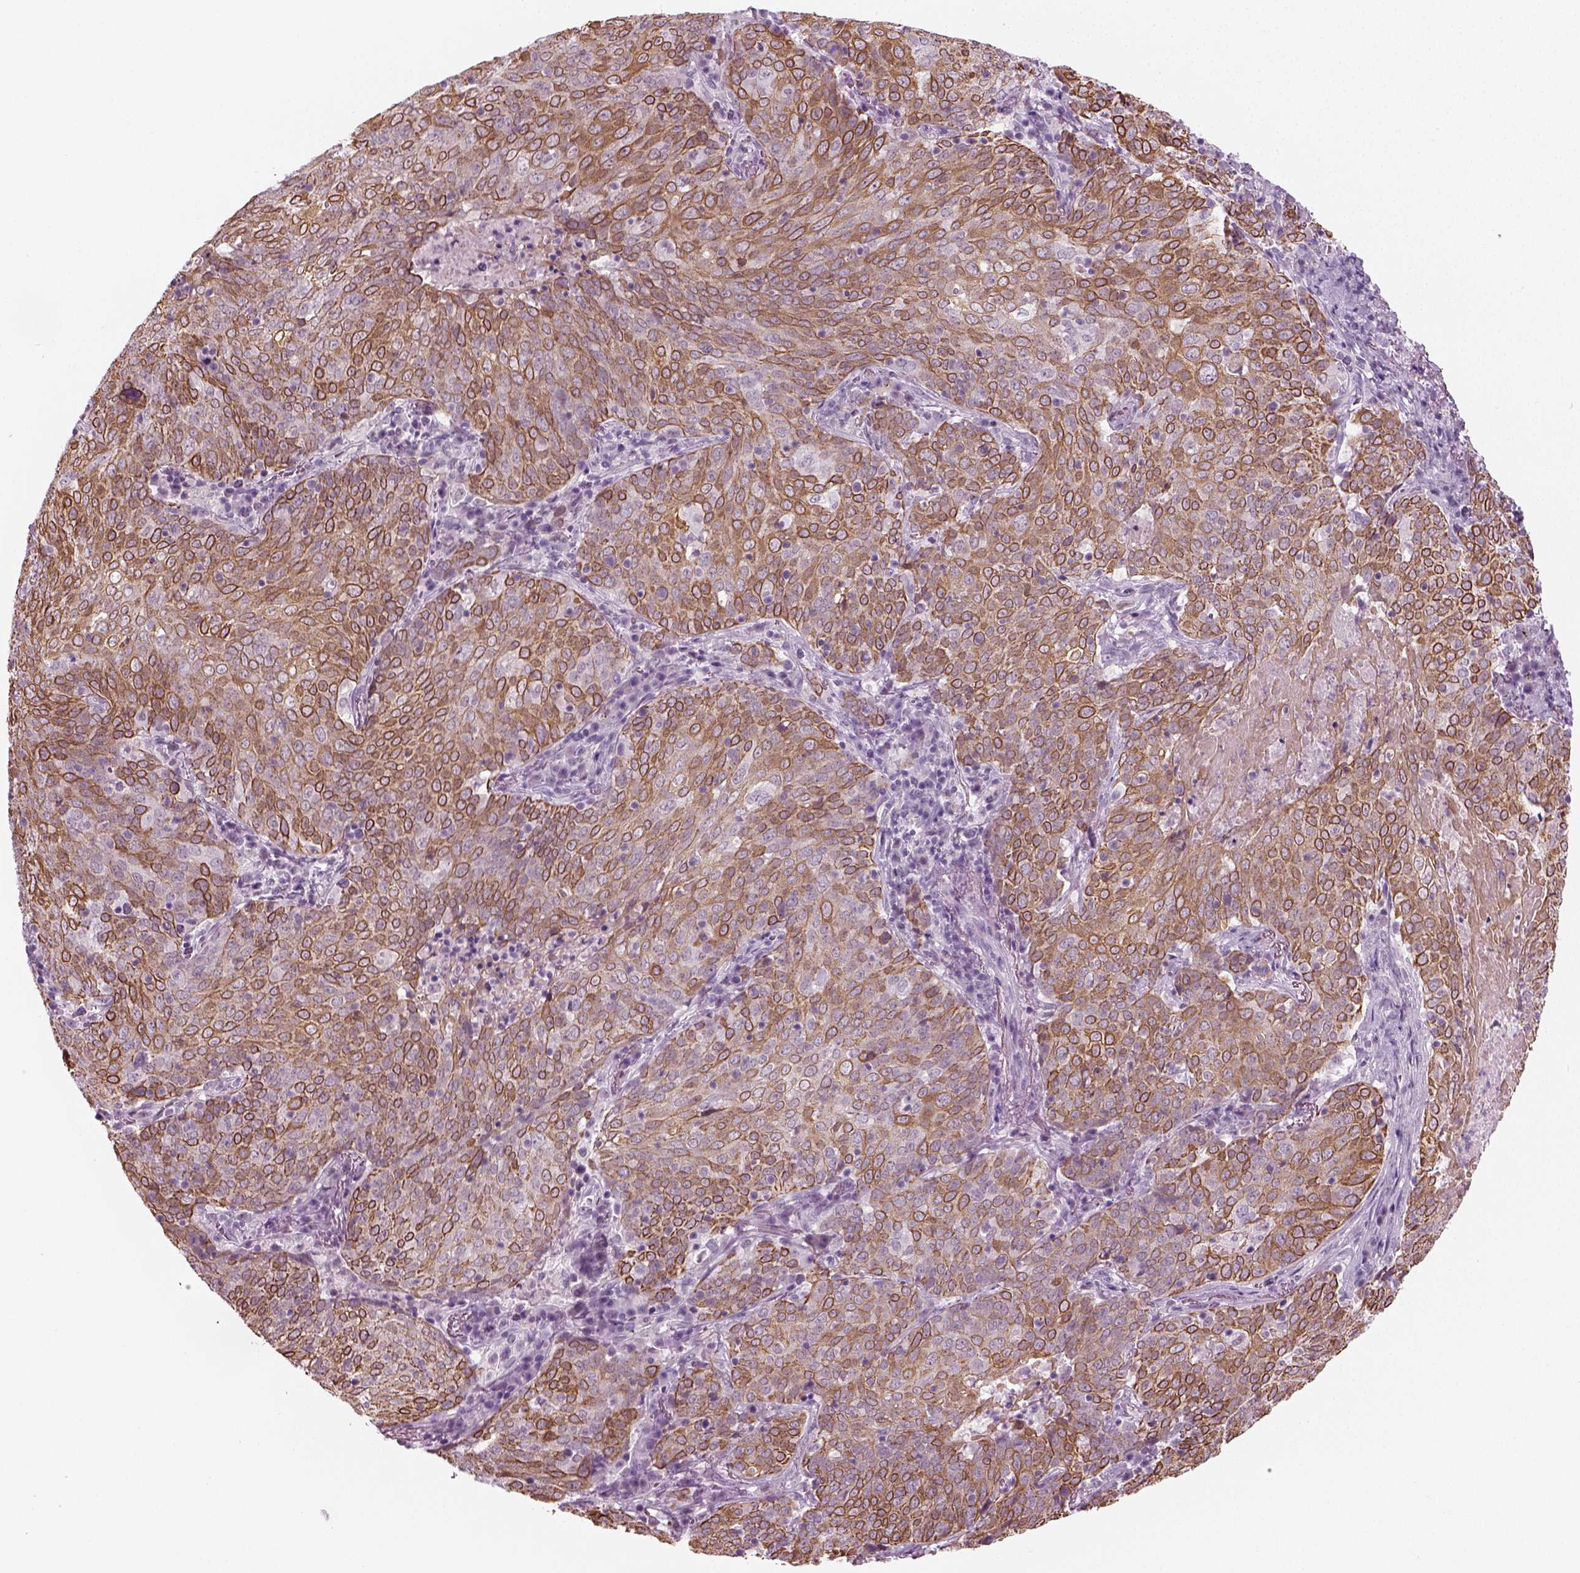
{"staining": {"intensity": "moderate", "quantity": ">75%", "location": "cytoplasmic/membranous"}, "tissue": "lung cancer", "cell_type": "Tumor cells", "image_type": "cancer", "snomed": [{"axis": "morphology", "description": "Squamous cell carcinoma, NOS"}, {"axis": "topography", "description": "Lung"}], "caption": "There is medium levels of moderate cytoplasmic/membranous staining in tumor cells of lung squamous cell carcinoma, as demonstrated by immunohistochemical staining (brown color).", "gene": "KRT75", "patient": {"sex": "male", "age": 82}}